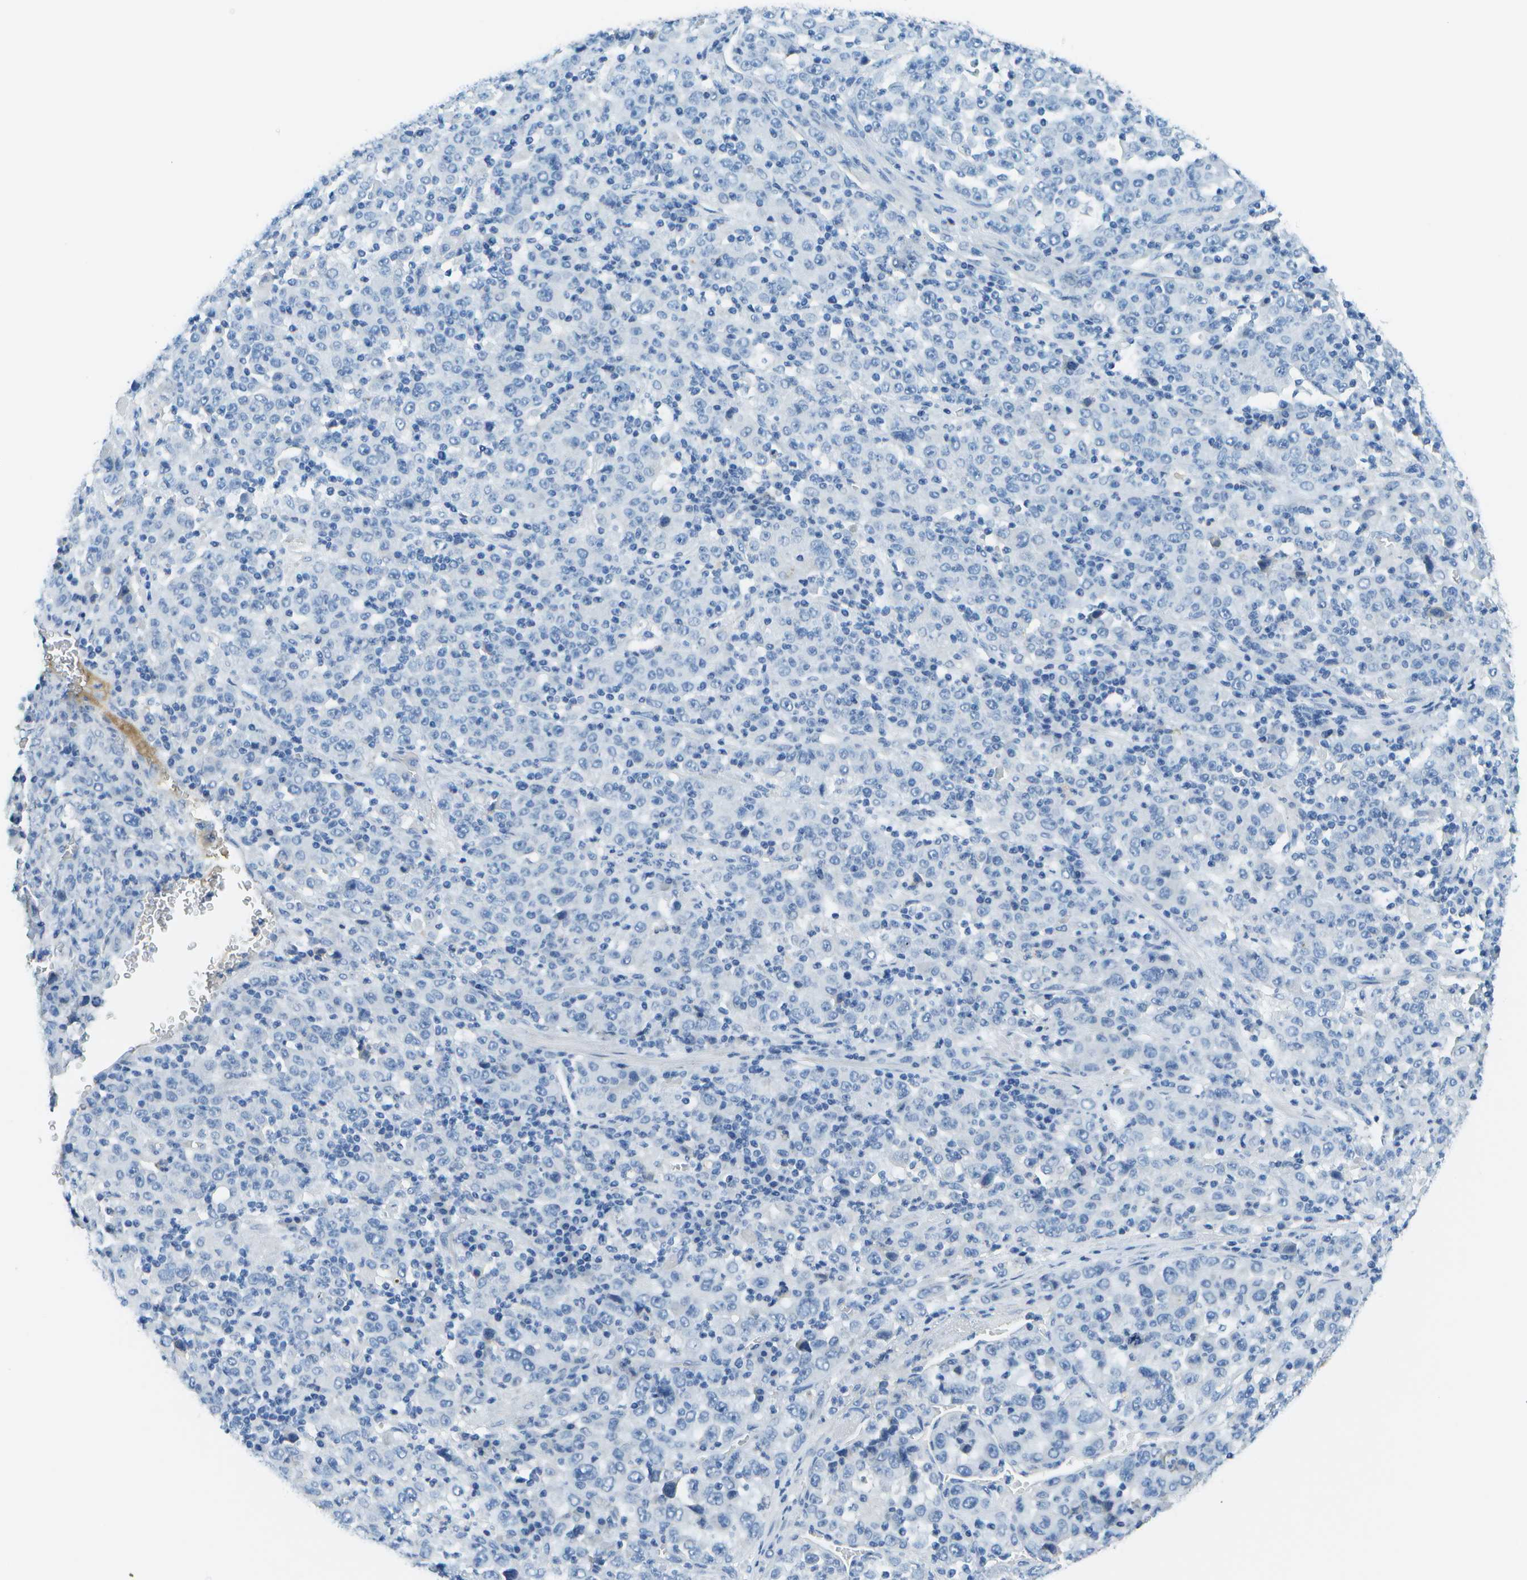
{"staining": {"intensity": "negative", "quantity": "none", "location": "none"}, "tissue": "stomach cancer", "cell_type": "Tumor cells", "image_type": "cancer", "snomed": [{"axis": "morphology", "description": "Normal tissue, NOS"}, {"axis": "morphology", "description": "Adenocarcinoma, NOS"}, {"axis": "topography", "description": "Stomach, upper"}, {"axis": "topography", "description": "Stomach"}], "caption": "Immunohistochemistry (IHC) of stomach adenocarcinoma shows no expression in tumor cells.", "gene": "C1S", "patient": {"sex": "male", "age": 59}}